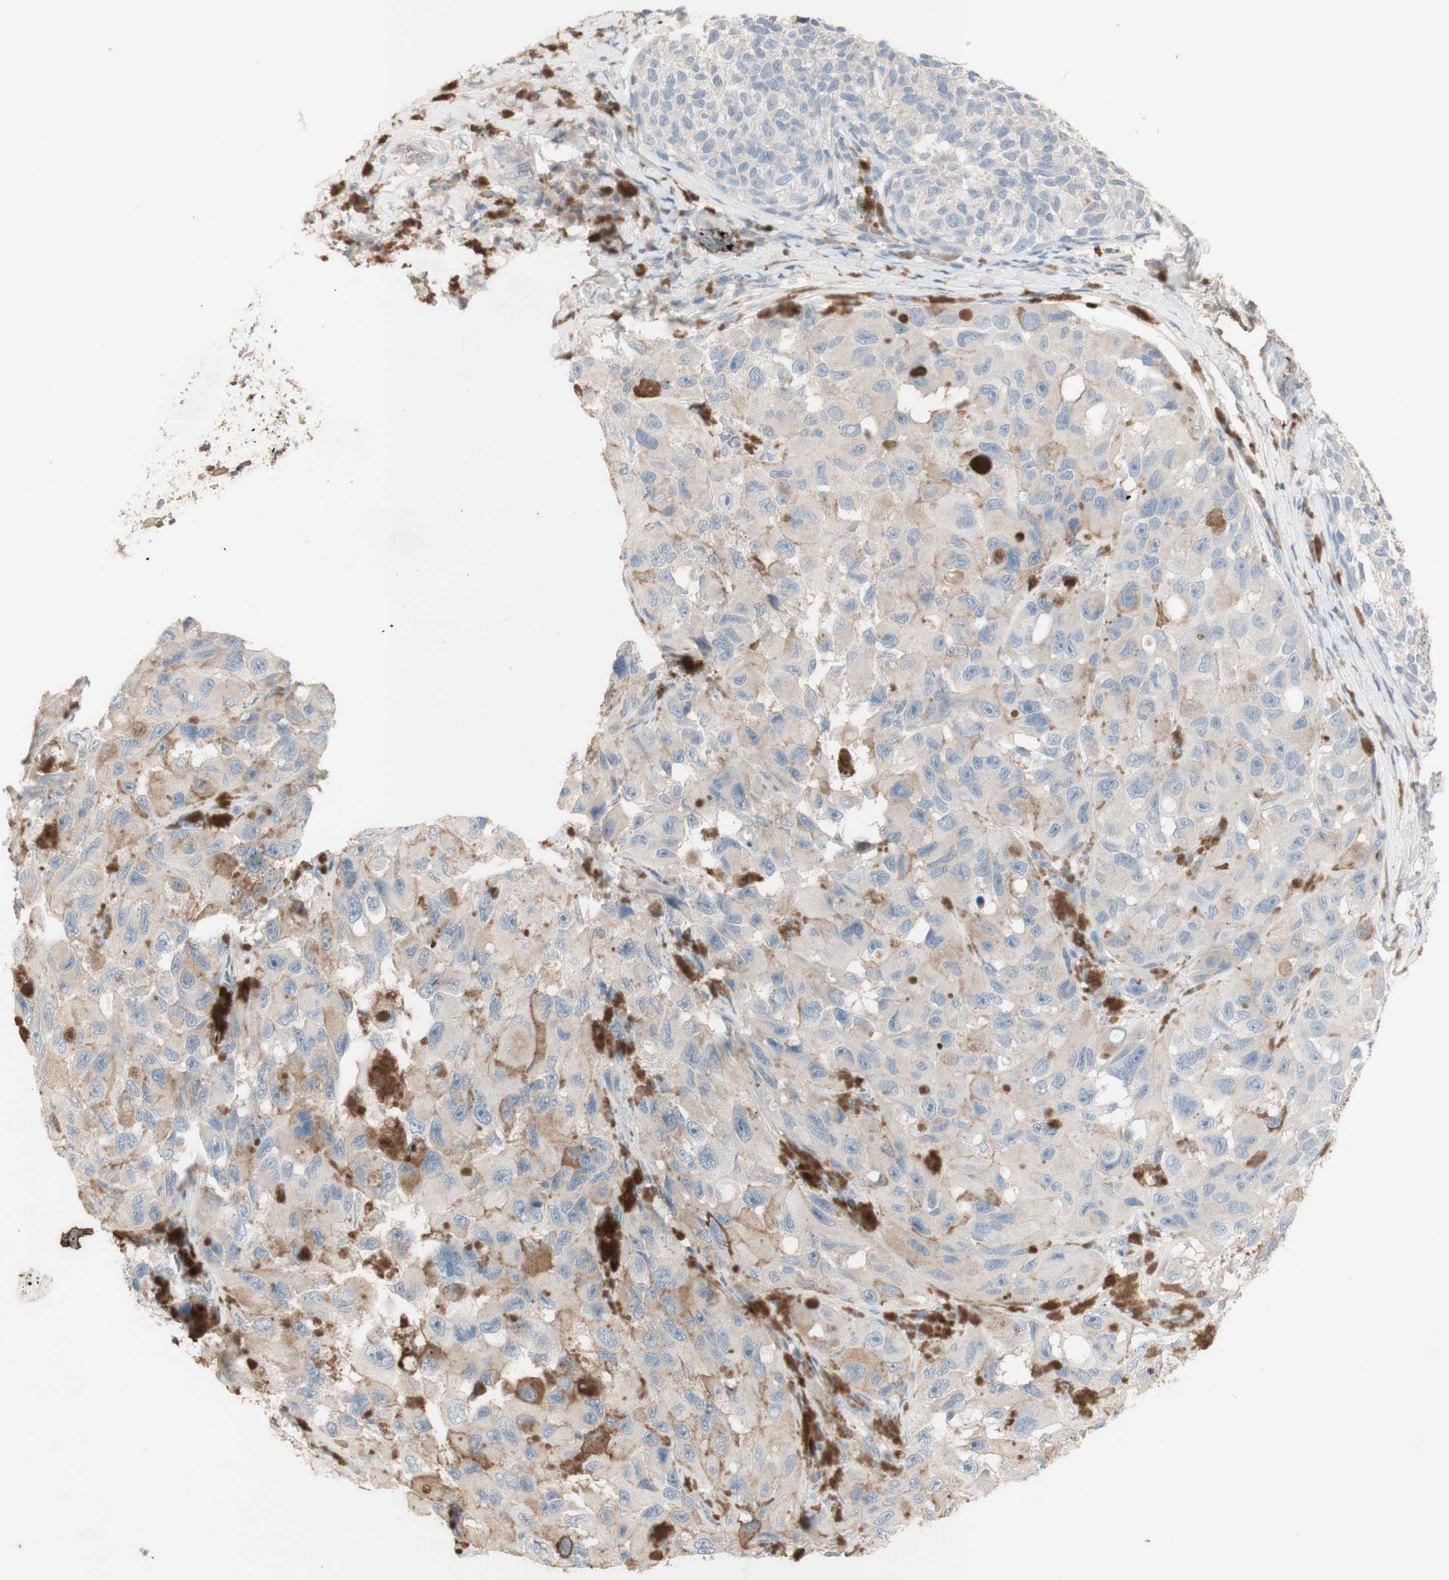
{"staining": {"intensity": "moderate", "quantity": "<25%", "location": "cytoplasmic/membranous"}, "tissue": "melanoma", "cell_type": "Tumor cells", "image_type": "cancer", "snomed": [{"axis": "morphology", "description": "Malignant melanoma, NOS"}, {"axis": "topography", "description": "Skin"}], "caption": "Immunohistochemistry of human melanoma demonstrates low levels of moderate cytoplasmic/membranous positivity in about <25% of tumor cells.", "gene": "IFNG", "patient": {"sex": "female", "age": 73}}